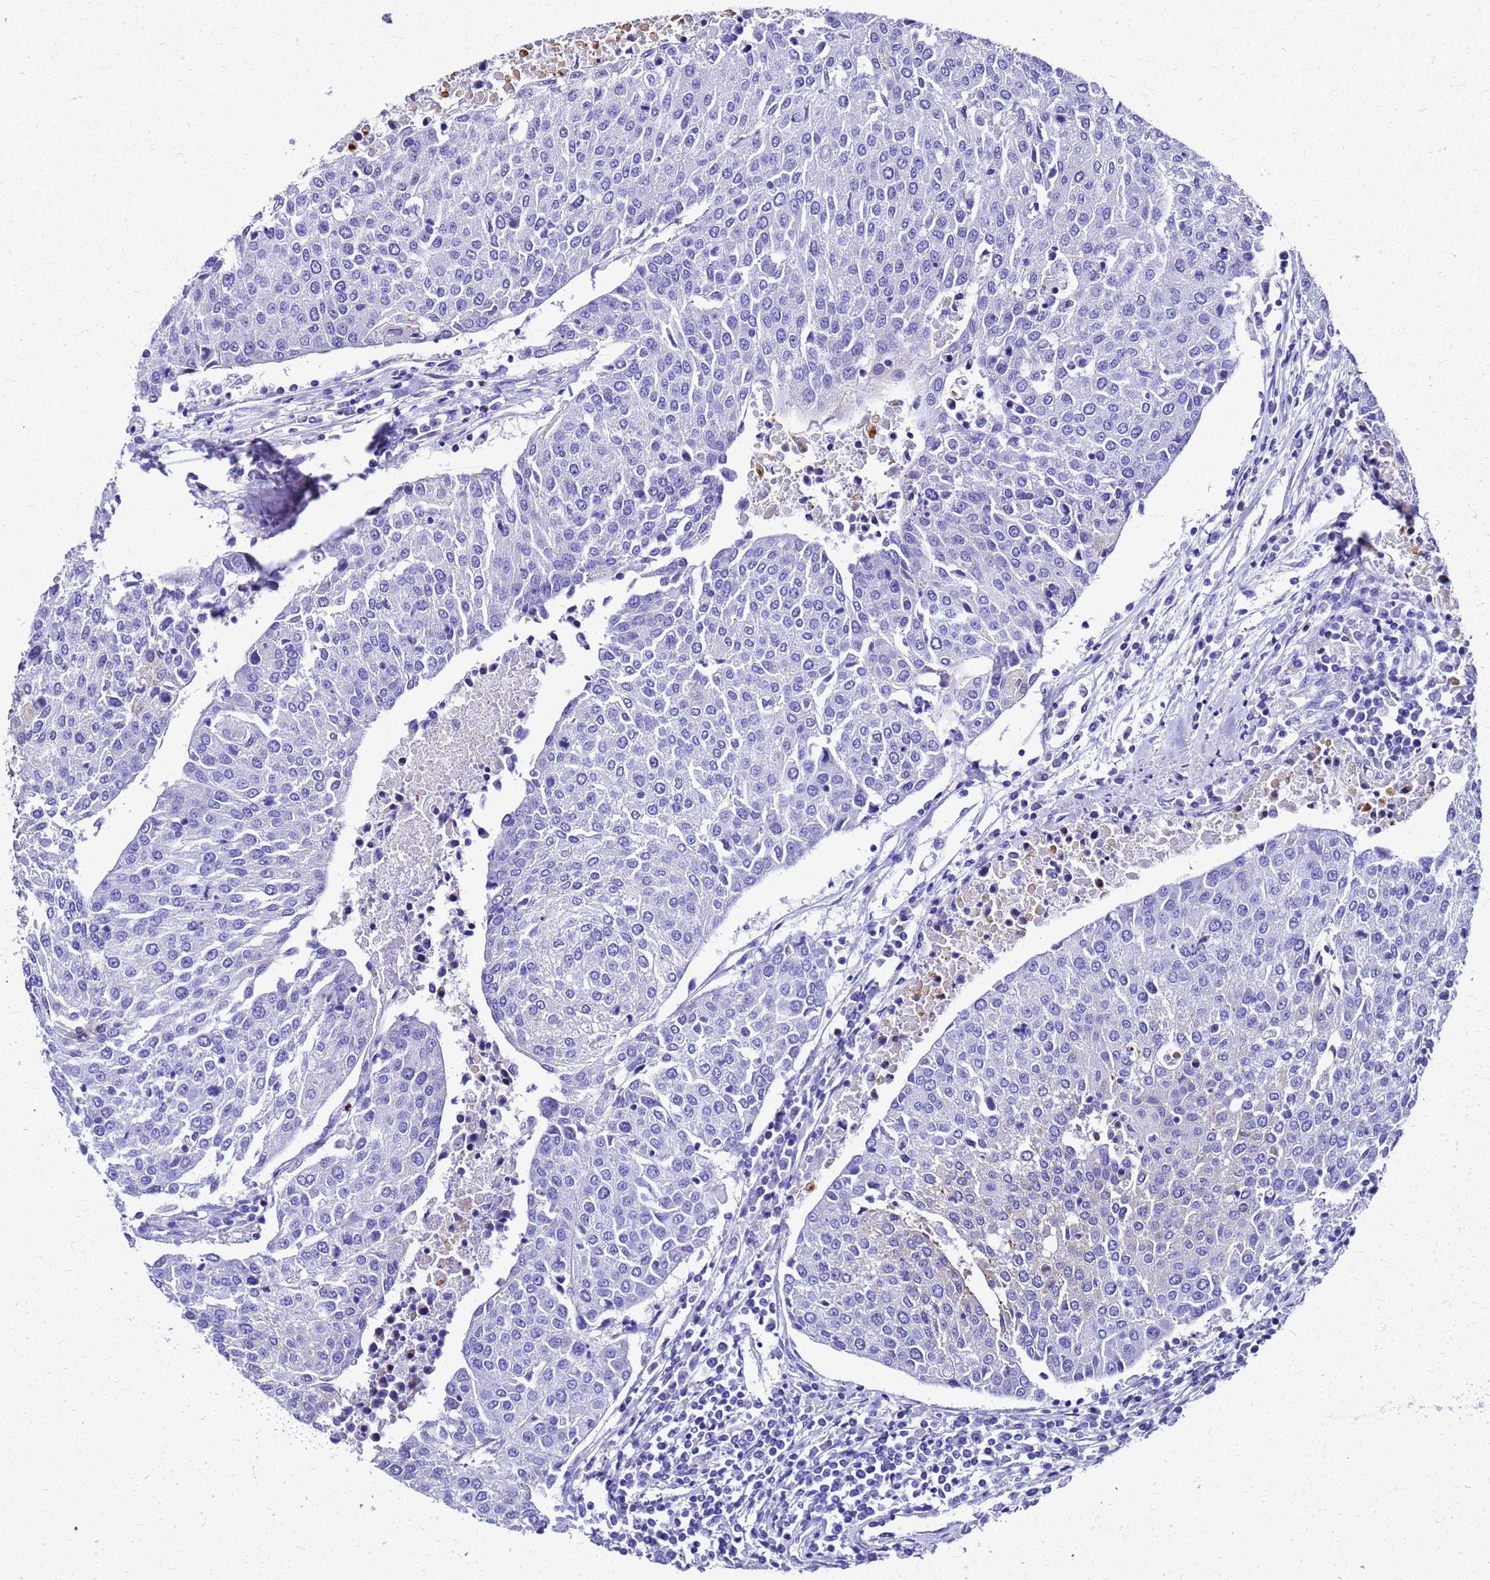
{"staining": {"intensity": "negative", "quantity": "none", "location": "none"}, "tissue": "urothelial cancer", "cell_type": "Tumor cells", "image_type": "cancer", "snomed": [{"axis": "morphology", "description": "Urothelial carcinoma, High grade"}, {"axis": "topography", "description": "Urinary bladder"}], "caption": "High magnification brightfield microscopy of urothelial carcinoma (high-grade) stained with DAB (brown) and counterstained with hematoxylin (blue): tumor cells show no significant expression.", "gene": "SMIM21", "patient": {"sex": "female", "age": 85}}